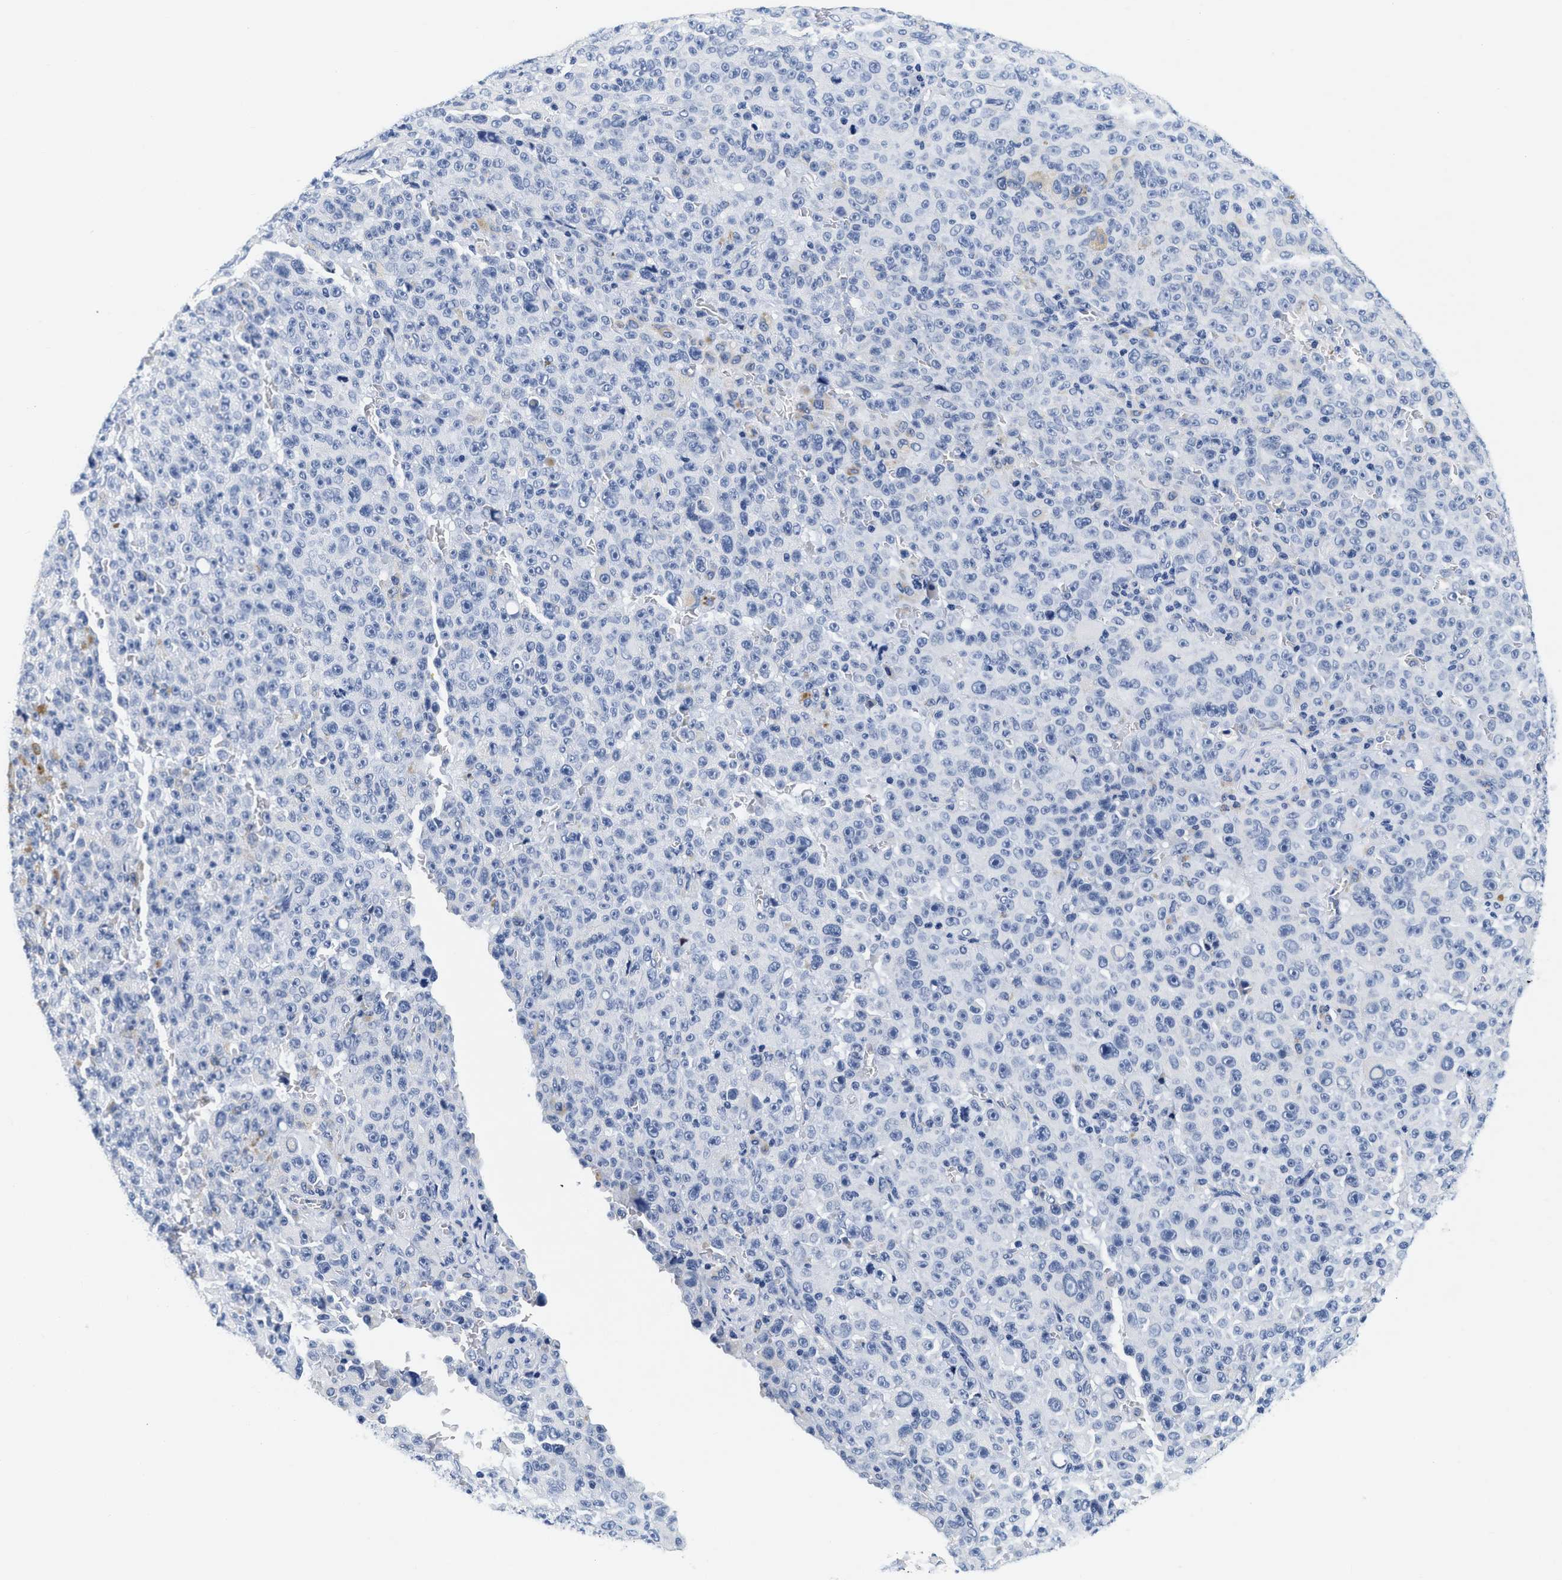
{"staining": {"intensity": "negative", "quantity": "none", "location": "none"}, "tissue": "melanoma", "cell_type": "Tumor cells", "image_type": "cancer", "snomed": [{"axis": "morphology", "description": "Malignant melanoma, NOS"}, {"axis": "topography", "description": "Skin"}], "caption": "Malignant melanoma was stained to show a protein in brown. There is no significant staining in tumor cells.", "gene": "PDP1", "patient": {"sex": "female", "age": 82}}